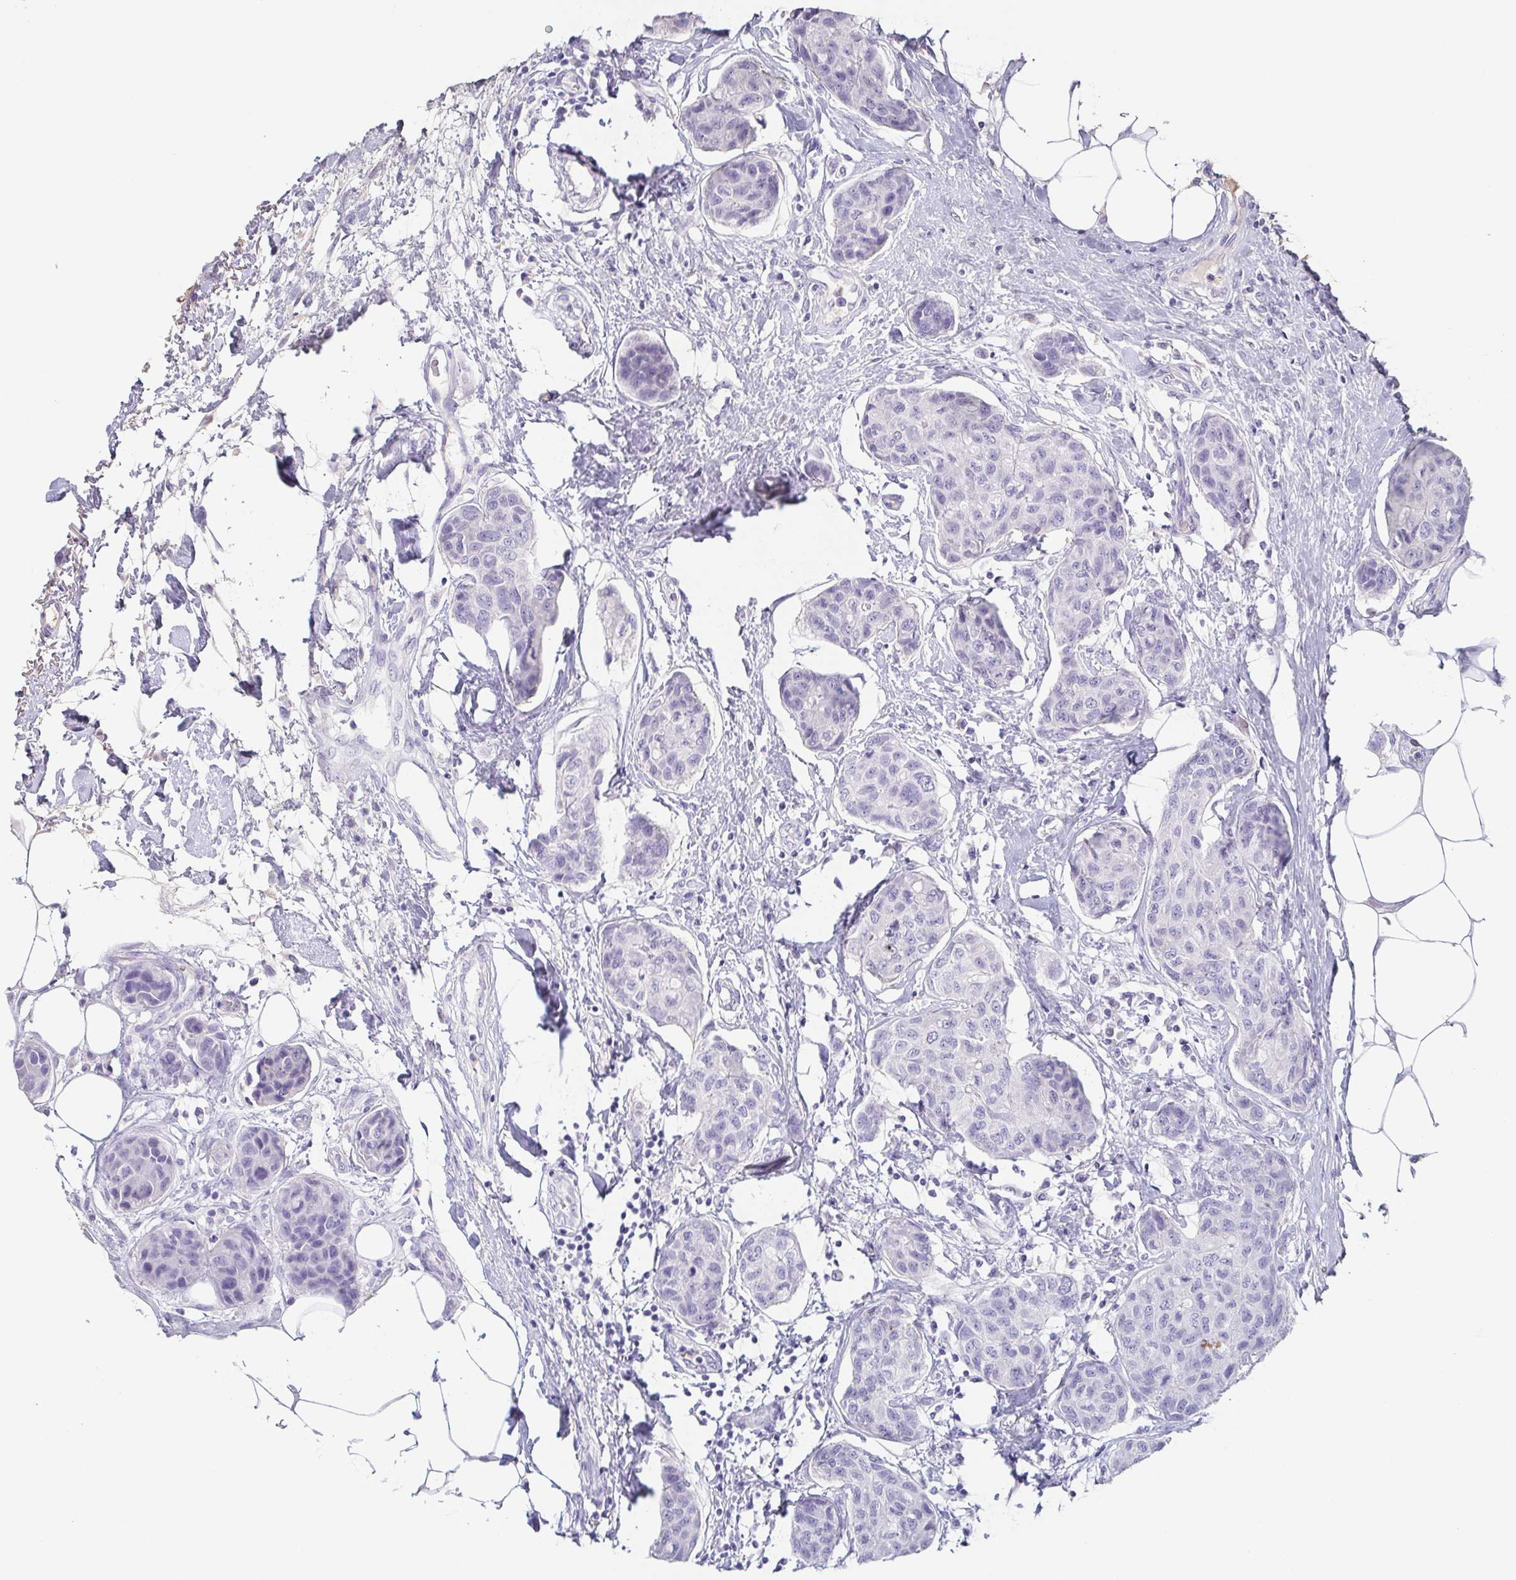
{"staining": {"intensity": "negative", "quantity": "none", "location": "none"}, "tissue": "breast cancer", "cell_type": "Tumor cells", "image_type": "cancer", "snomed": [{"axis": "morphology", "description": "Duct carcinoma"}, {"axis": "topography", "description": "Breast"}], "caption": "IHC histopathology image of human invasive ductal carcinoma (breast) stained for a protein (brown), which exhibits no positivity in tumor cells. The staining is performed using DAB brown chromogen with nuclei counter-stained in using hematoxylin.", "gene": "BPIFA2", "patient": {"sex": "female", "age": 80}}